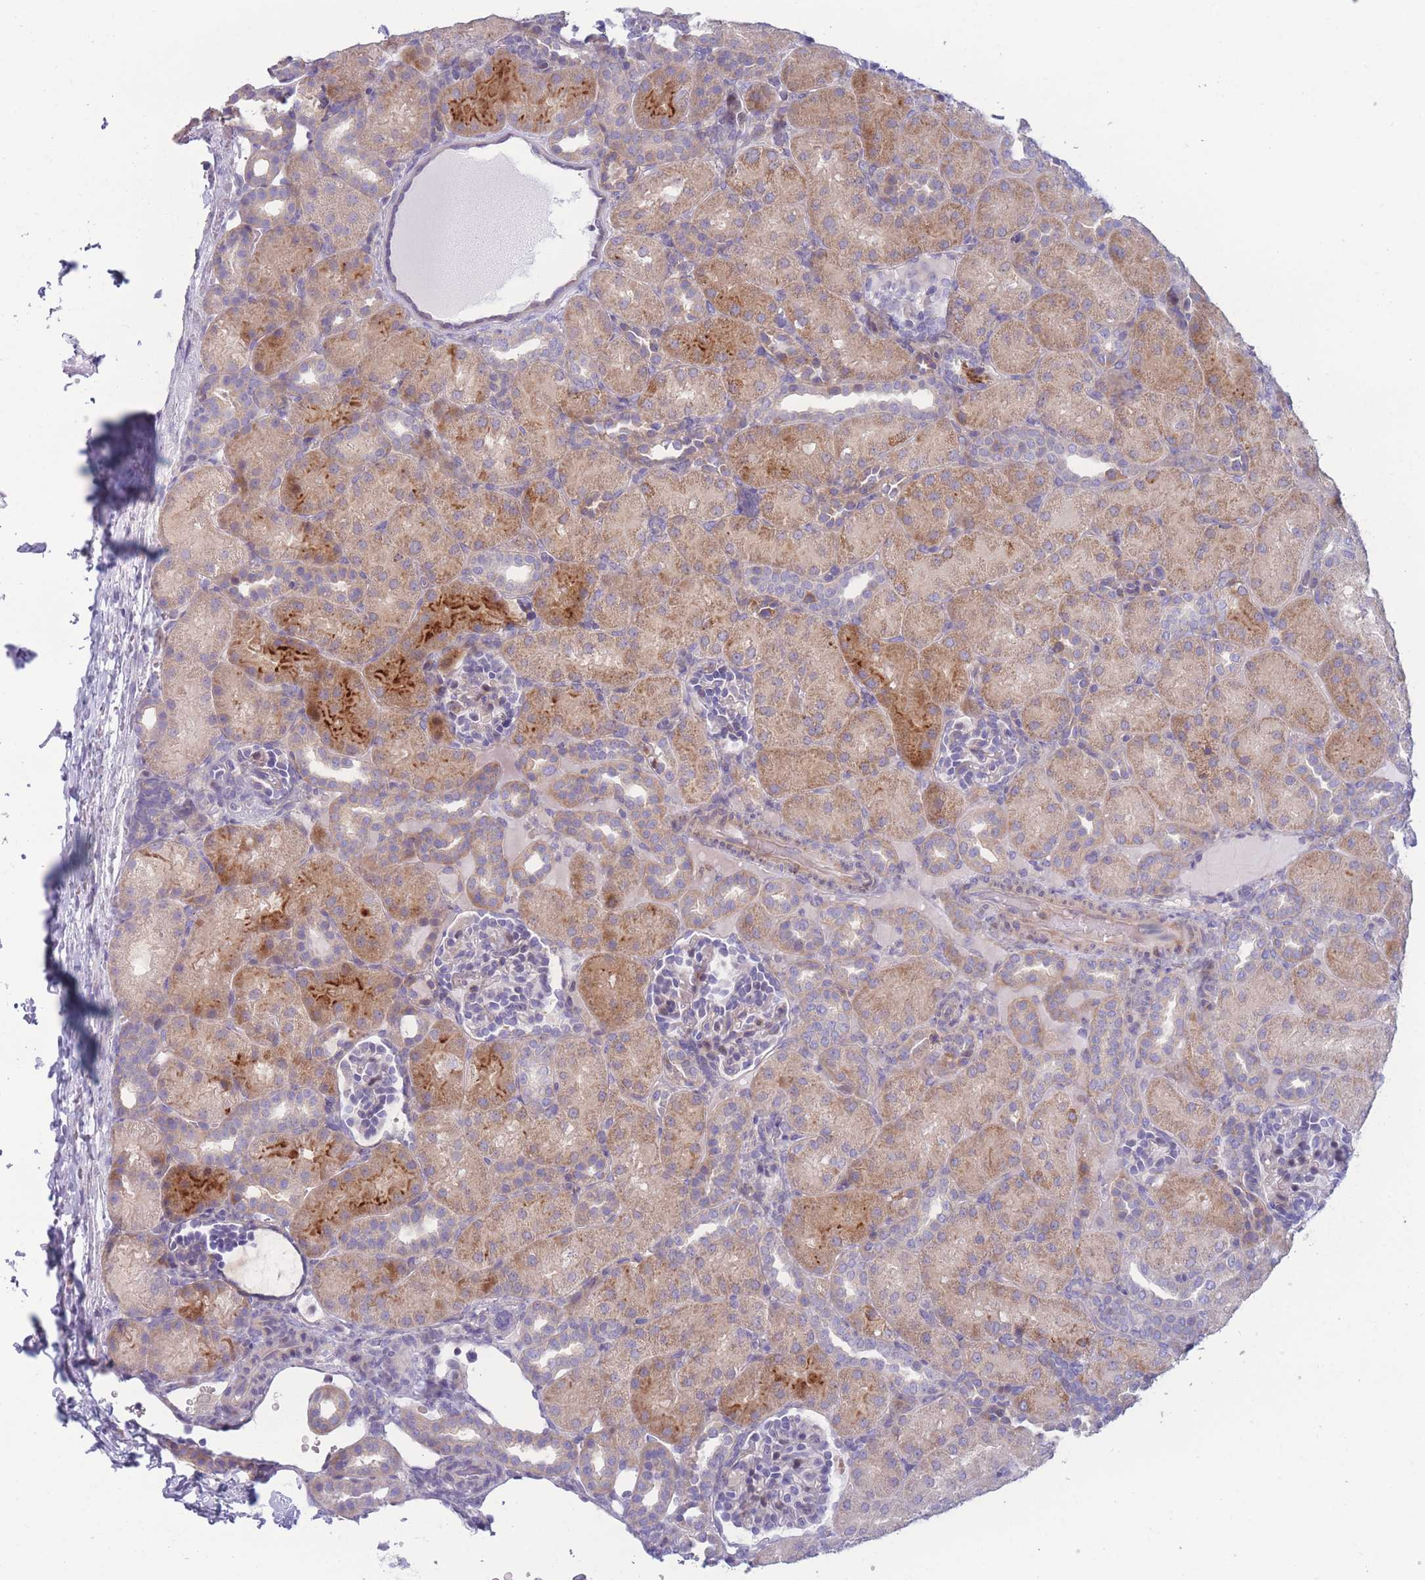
{"staining": {"intensity": "negative", "quantity": "none", "location": "none"}, "tissue": "kidney", "cell_type": "Cells in glomeruli", "image_type": "normal", "snomed": [{"axis": "morphology", "description": "Normal tissue, NOS"}, {"axis": "topography", "description": "Kidney"}], "caption": "Immunohistochemistry of unremarkable kidney shows no staining in cells in glomeruli.", "gene": "PDE4A", "patient": {"sex": "male", "age": 1}}